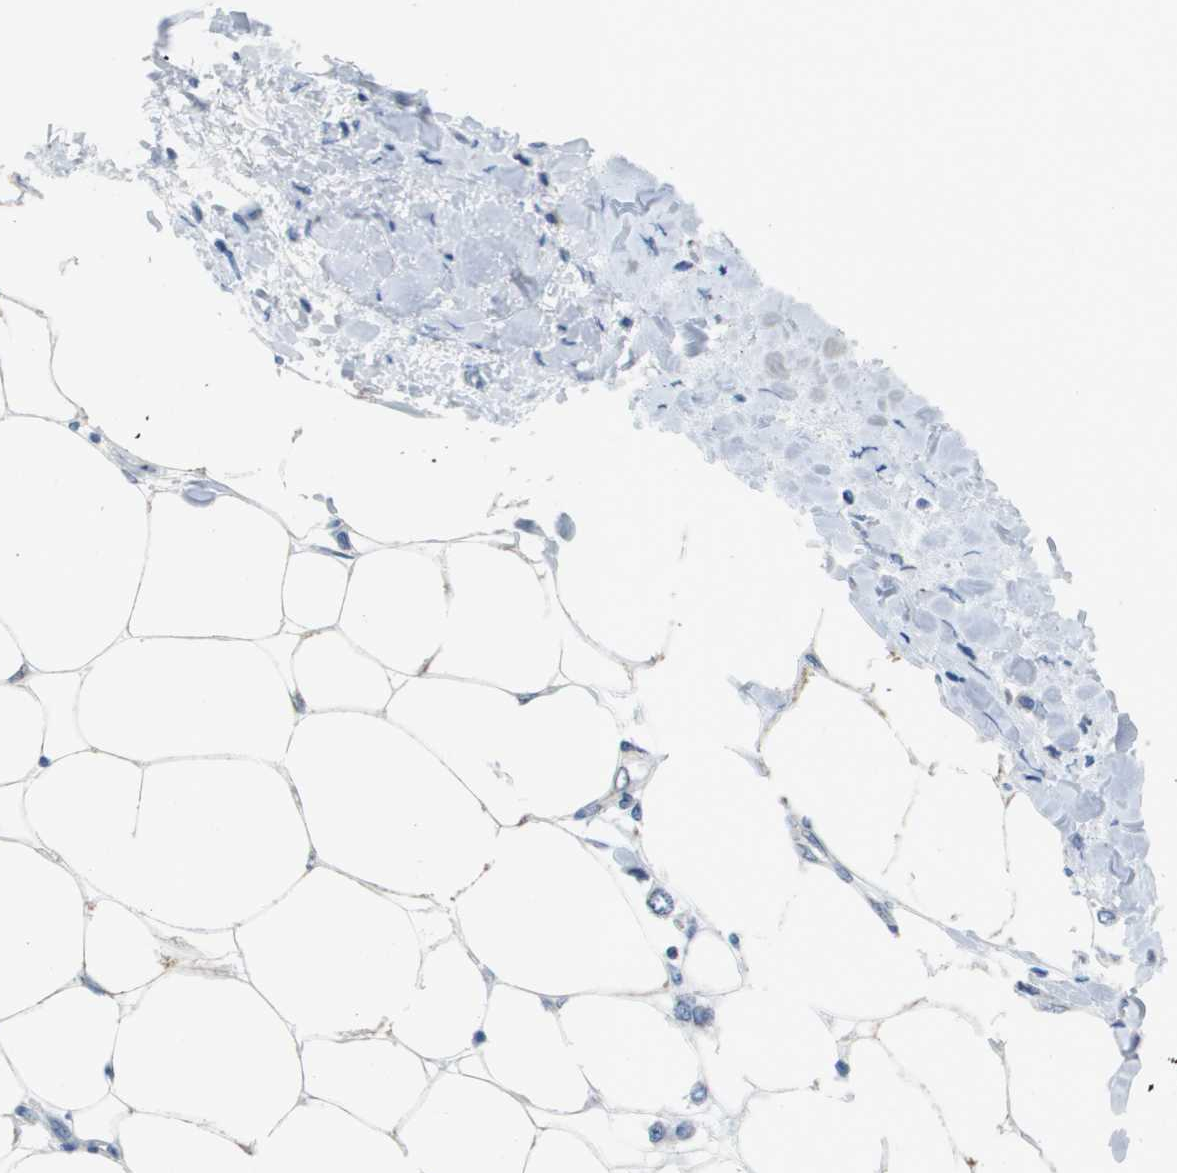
{"staining": {"intensity": "negative", "quantity": "none", "location": "none"}, "tissue": "breast cancer", "cell_type": "Tumor cells", "image_type": "cancer", "snomed": [{"axis": "morphology", "description": "Lobular carcinoma"}, {"axis": "topography", "description": "Breast"}], "caption": "Breast lobular carcinoma was stained to show a protein in brown. There is no significant positivity in tumor cells.", "gene": "TMEM223", "patient": {"sex": "female", "age": 51}}